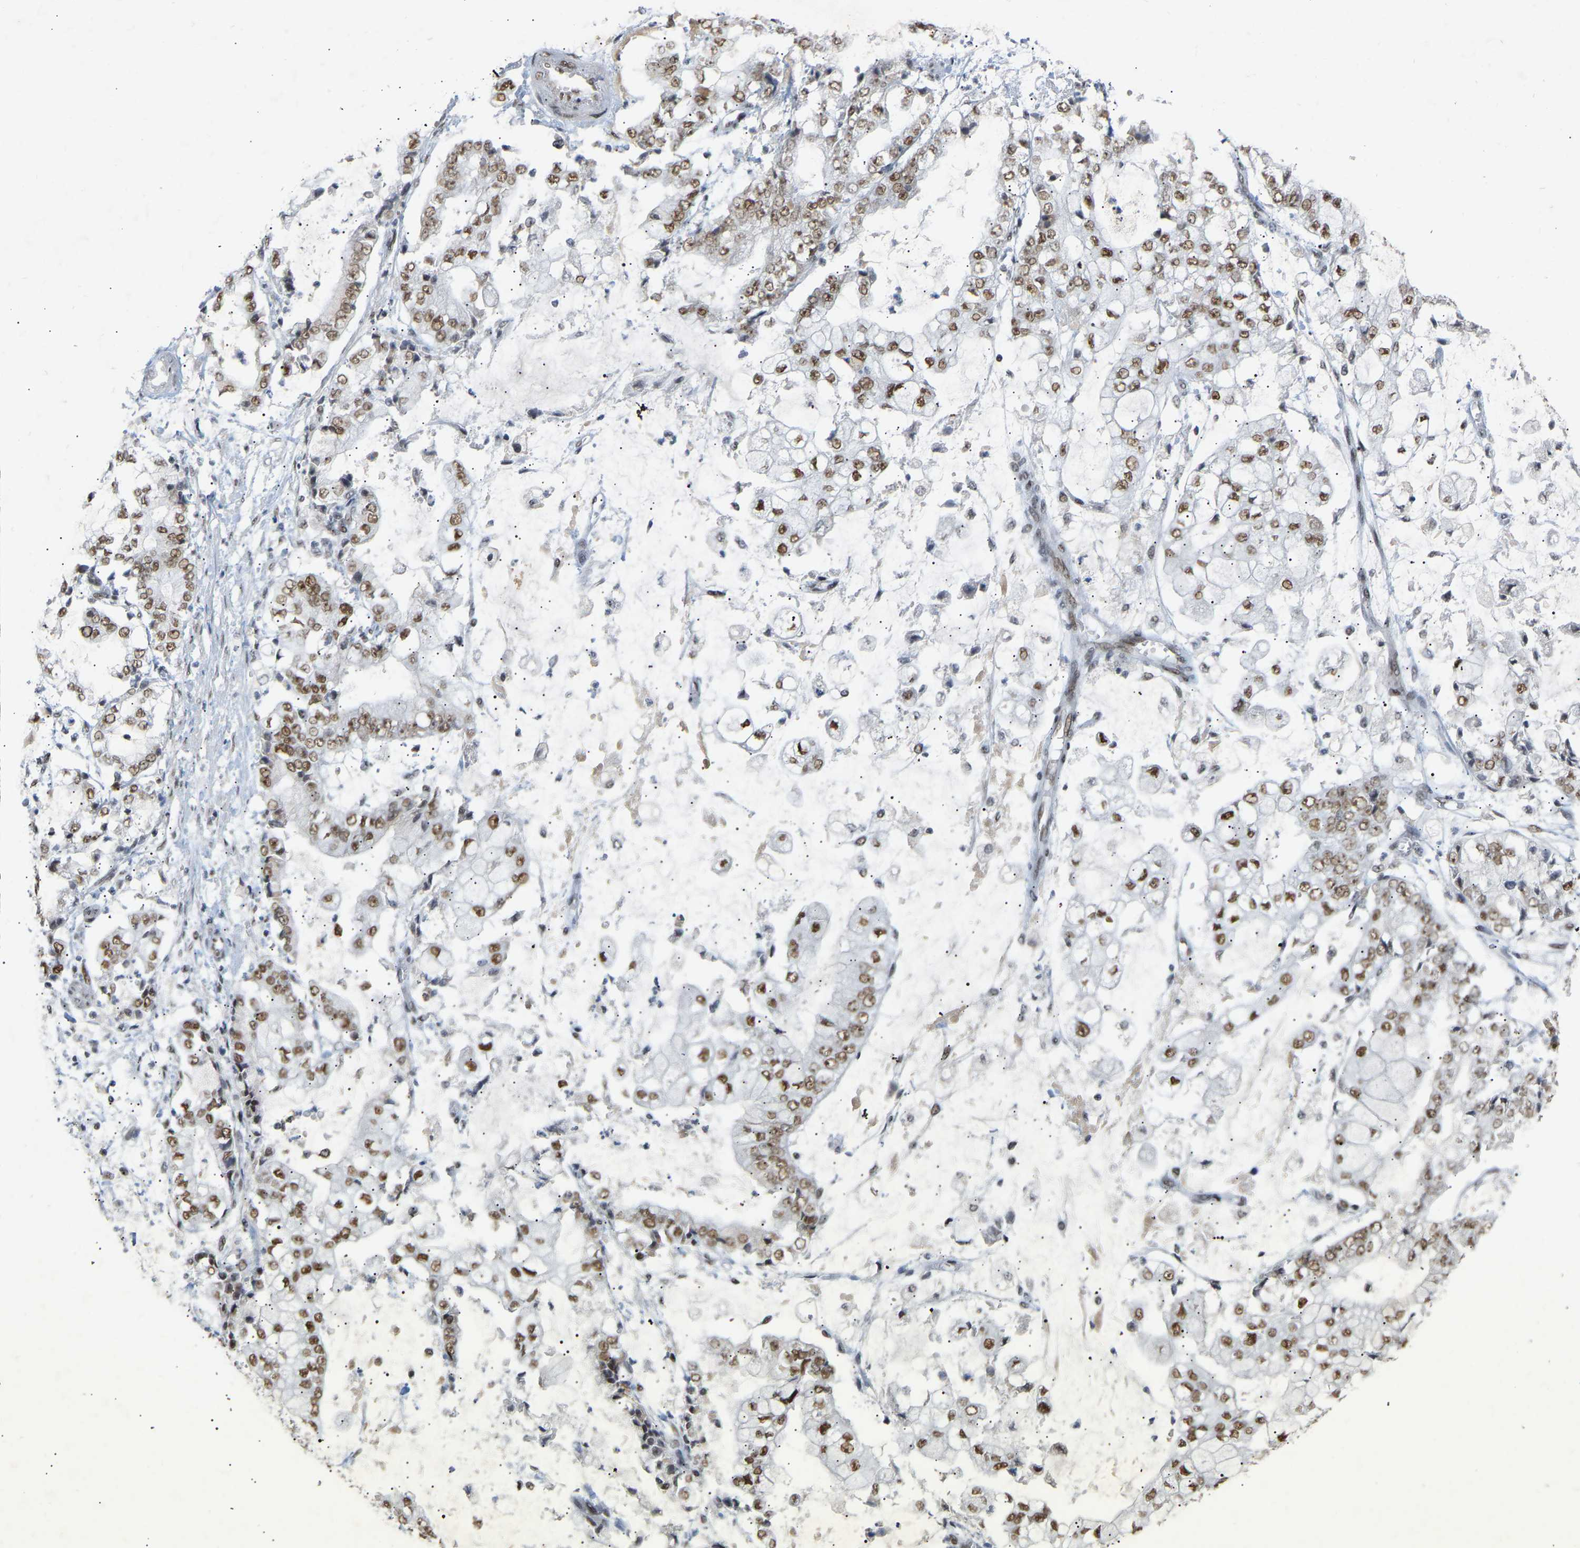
{"staining": {"intensity": "moderate", "quantity": ">75%", "location": "nuclear"}, "tissue": "stomach cancer", "cell_type": "Tumor cells", "image_type": "cancer", "snomed": [{"axis": "morphology", "description": "Adenocarcinoma, NOS"}, {"axis": "topography", "description": "Stomach"}], "caption": "Immunohistochemical staining of stomach cancer demonstrates medium levels of moderate nuclear protein expression in approximately >75% of tumor cells.", "gene": "NELFB", "patient": {"sex": "male", "age": 76}}